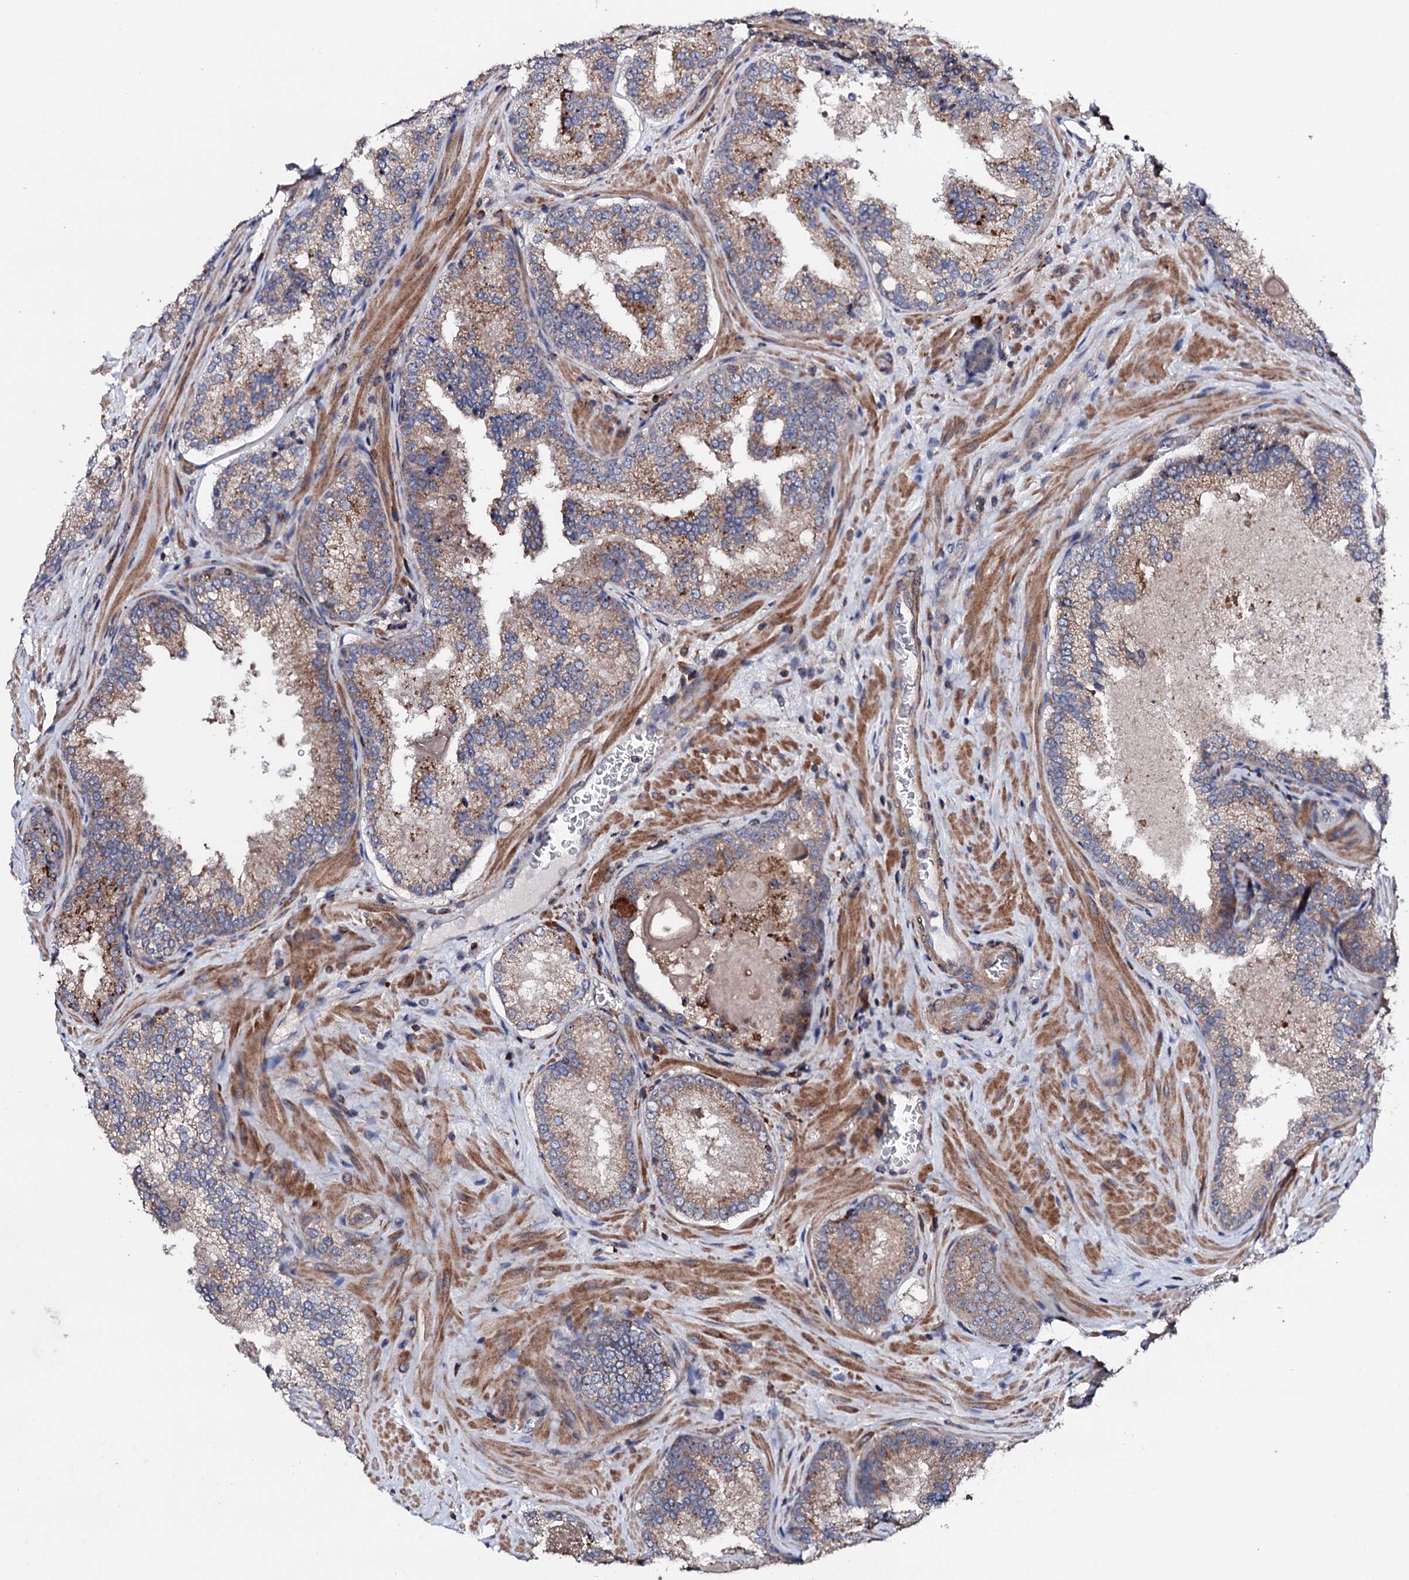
{"staining": {"intensity": "moderate", "quantity": ">75%", "location": "cytoplasmic/membranous"}, "tissue": "prostate cancer", "cell_type": "Tumor cells", "image_type": "cancer", "snomed": [{"axis": "morphology", "description": "Adenocarcinoma, Low grade"}, {"axis": "topography", "description": "Prostate"}], "caption": "Protein analysis of low-grade adenocarcinoma (prostate) tissue shows moderate cytoplasmic/membranous positivity in approximately >75% of tumor cells. The protein of interest is shown in brown color, while the nuclei are stained blue.", "gene": "GTPBP4", "patient": {"sex": "male", "age": 74}}